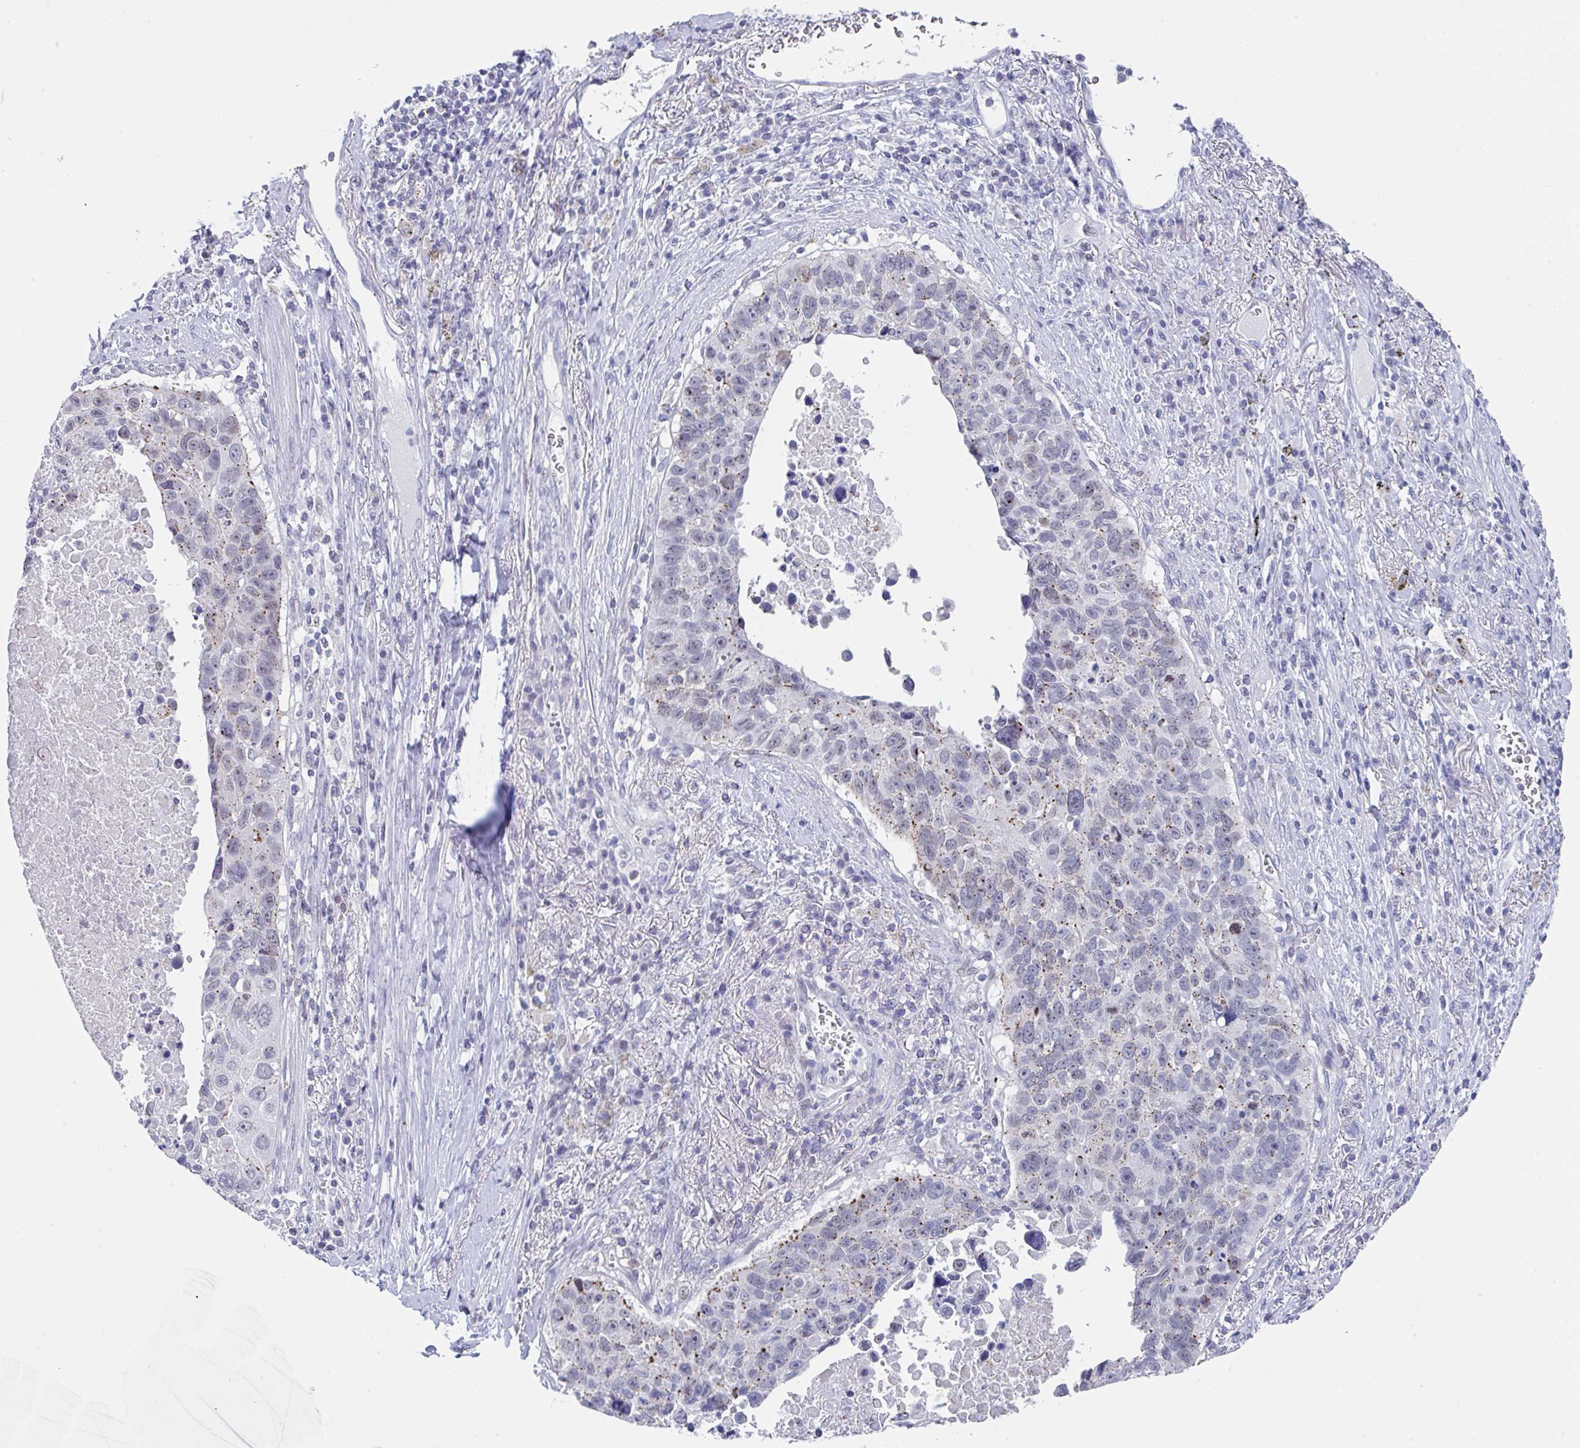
{"staining": {"intensity": "moderate", "quantity": "25%-75%", "location": "cytoplasmic/membranous"}, "tissue": "lung cancer", "cell_type": "Tumor cells", "image_type": "cancer", "snomed": [{"axis": "morphology", "description": "Squamous cell carcinoma, NOS"}, {"axis": "topography", "description": "Lung"}], "caption": "Lung cancer (squamous cell carcinoma) was stained to show a protein in brown. There is medium levels of moderate cytoplasmic/membranous staining in about 25%-75% of tumor cells.", "gene": "TNFRSF8", "patient": {"sex": "male", "age": 66}}